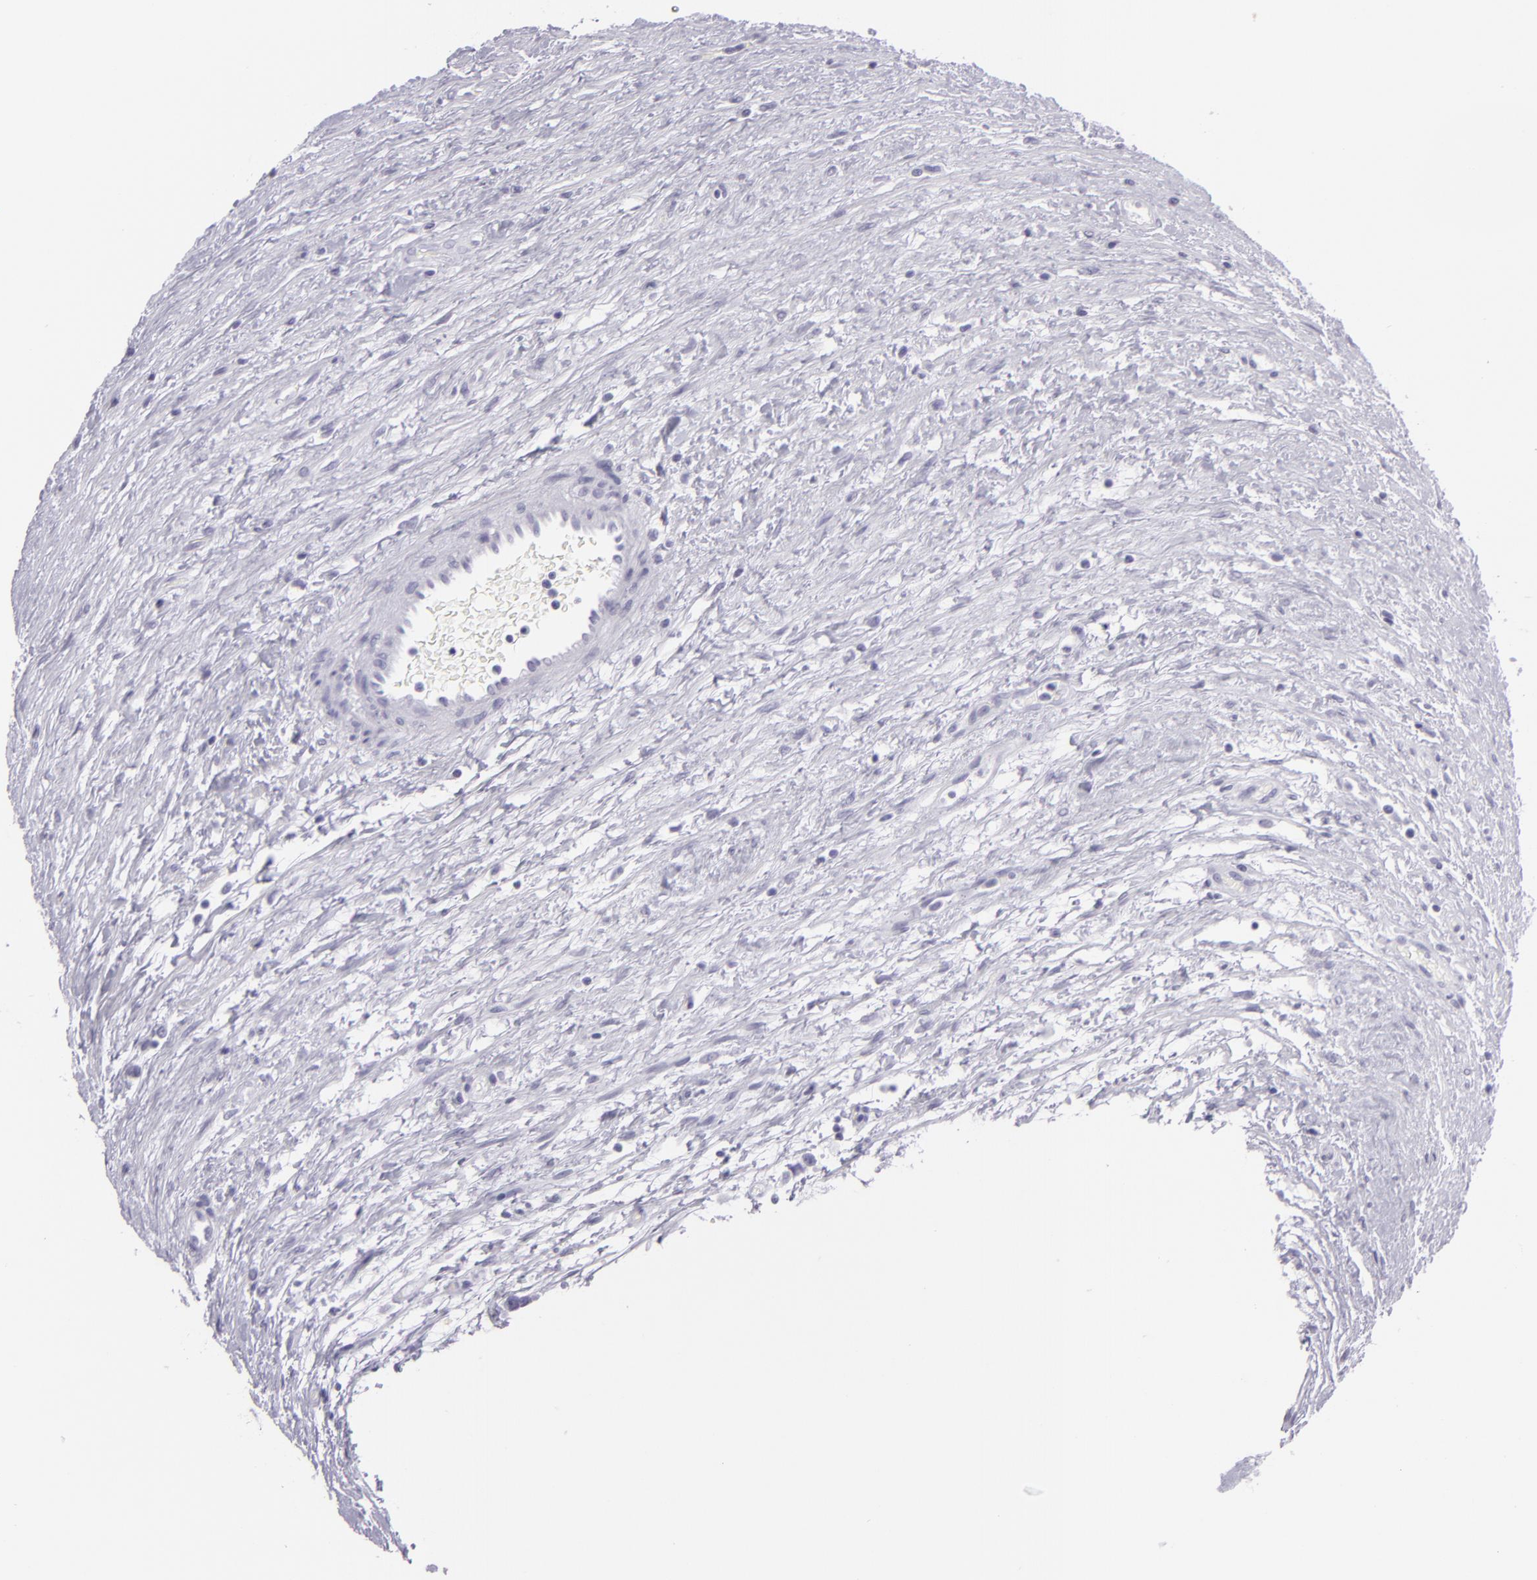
{"staining": {"intensity": "negative", "quantity": "none", "location": "none"}, "tissue": "testis cancer", "cell_type": "Tumor cells", "image_type": "cancer", "snomed": [{"axis": "morphology", "description": "Seminoma, NOS"}, {"axis": "topography", "description": "Testis"}], "caption": "DAB (3,3'-diaminobenzidine) immunohistochemical staining of seminoma (testis) shows no significant expression in tumor cells.", "gene": "MUC6", "patient": {"sex": "male", "age": 43}}